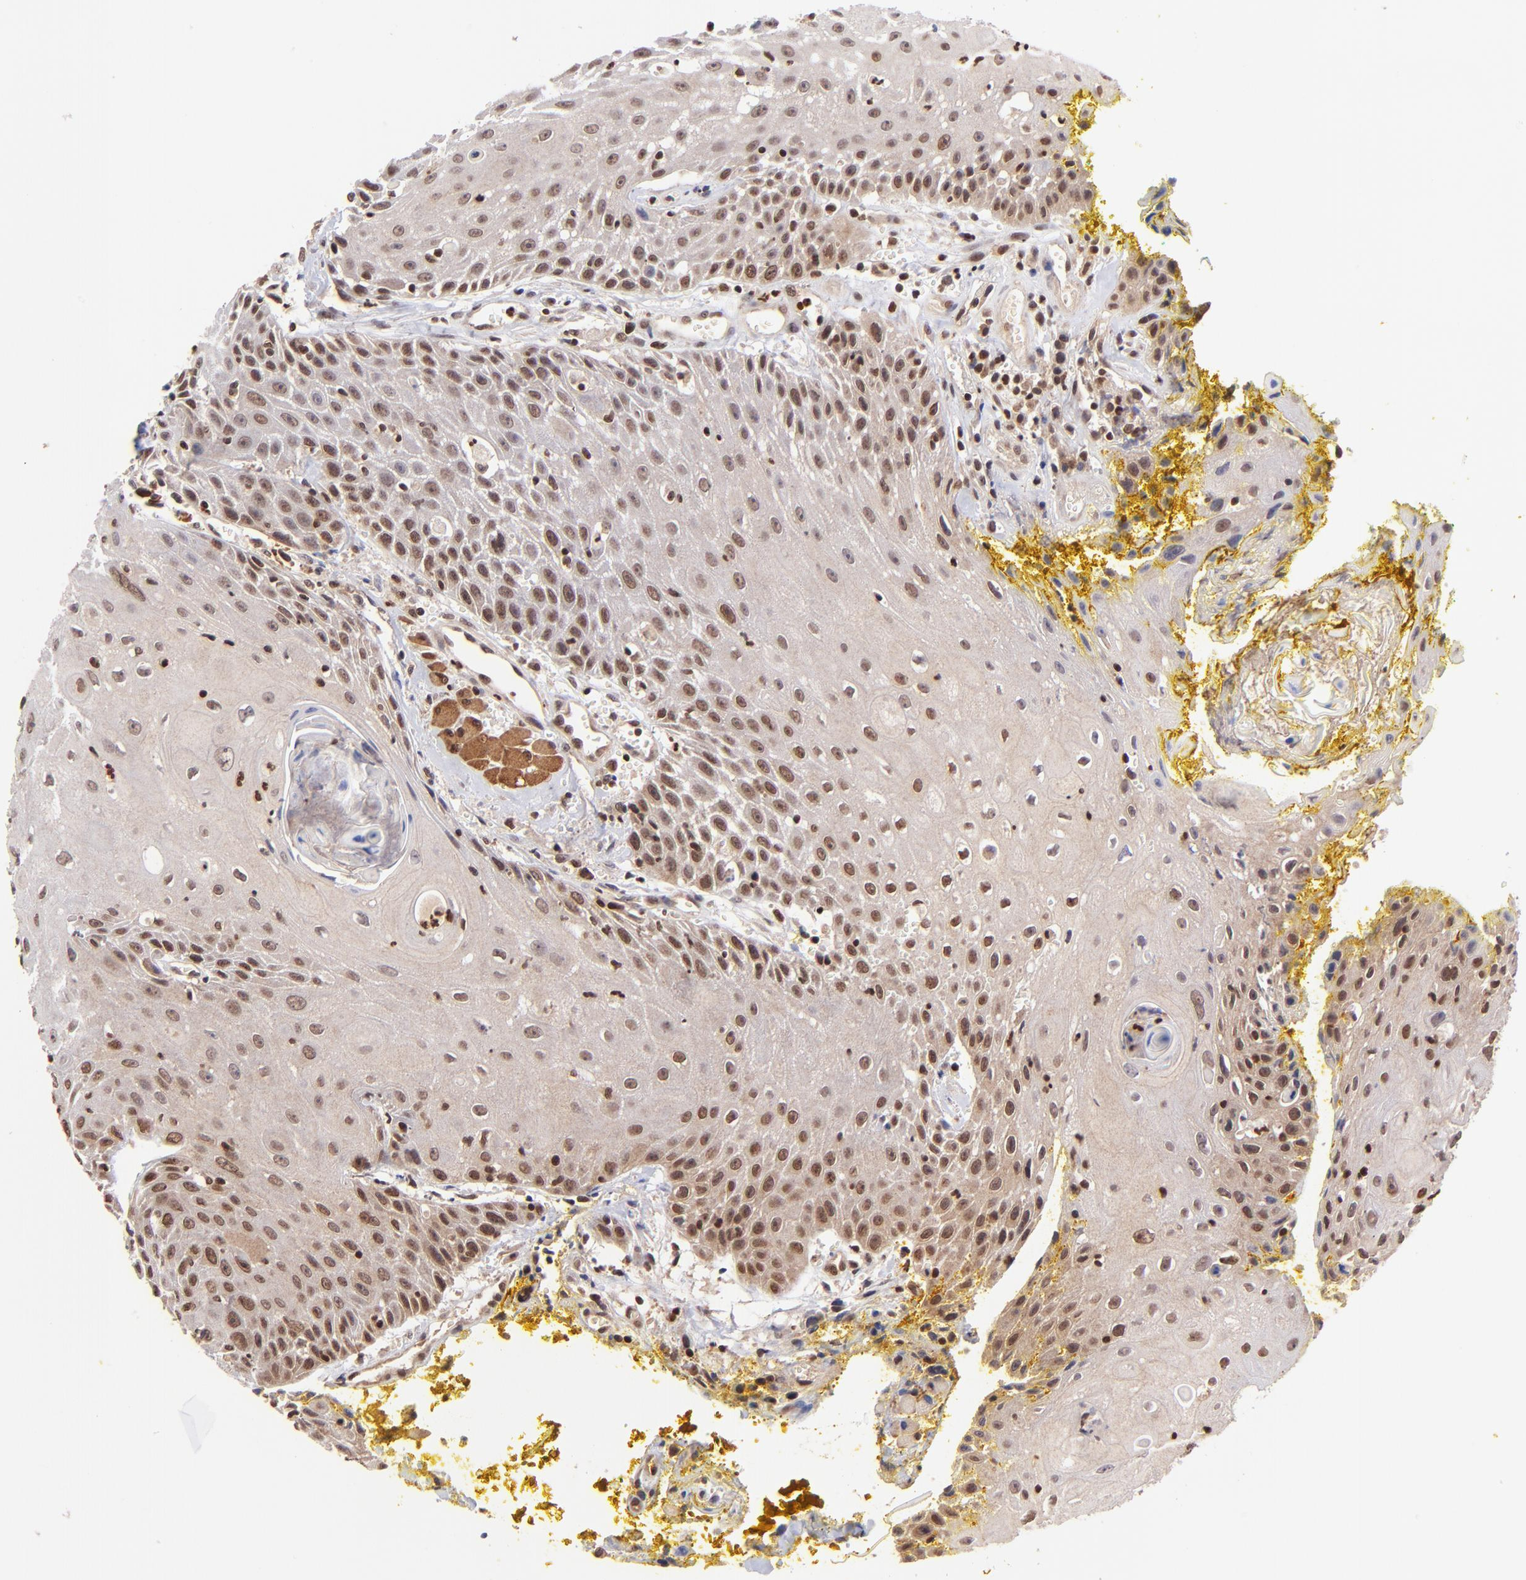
{"staining": {"intensity": "moderate", "quantity": ">75%", "location": "cytoplasmic/membranous,nuclear"}, "tissue": "head and neck cancer", "cell_type": "Tumor cells", "image_type": "cancer", "snomed": [{"axis": "morphology", "description": "Squamous cell carcinoma, NOS"}, {"axis": "topography", "description": "Oral tissue"}, {"axis": "topography", "description": "Head-Neck"}], "caption": "DAB (3,3'-diaminobenzidine) immunohistochemical staining of human head and neck cancer displays moderate cytoplasmic/membranous and nuclear protein staining in approximately >75% of tumor cells.", "gene": "WDR25", "patient": {"sex": "female", "age": 82}}